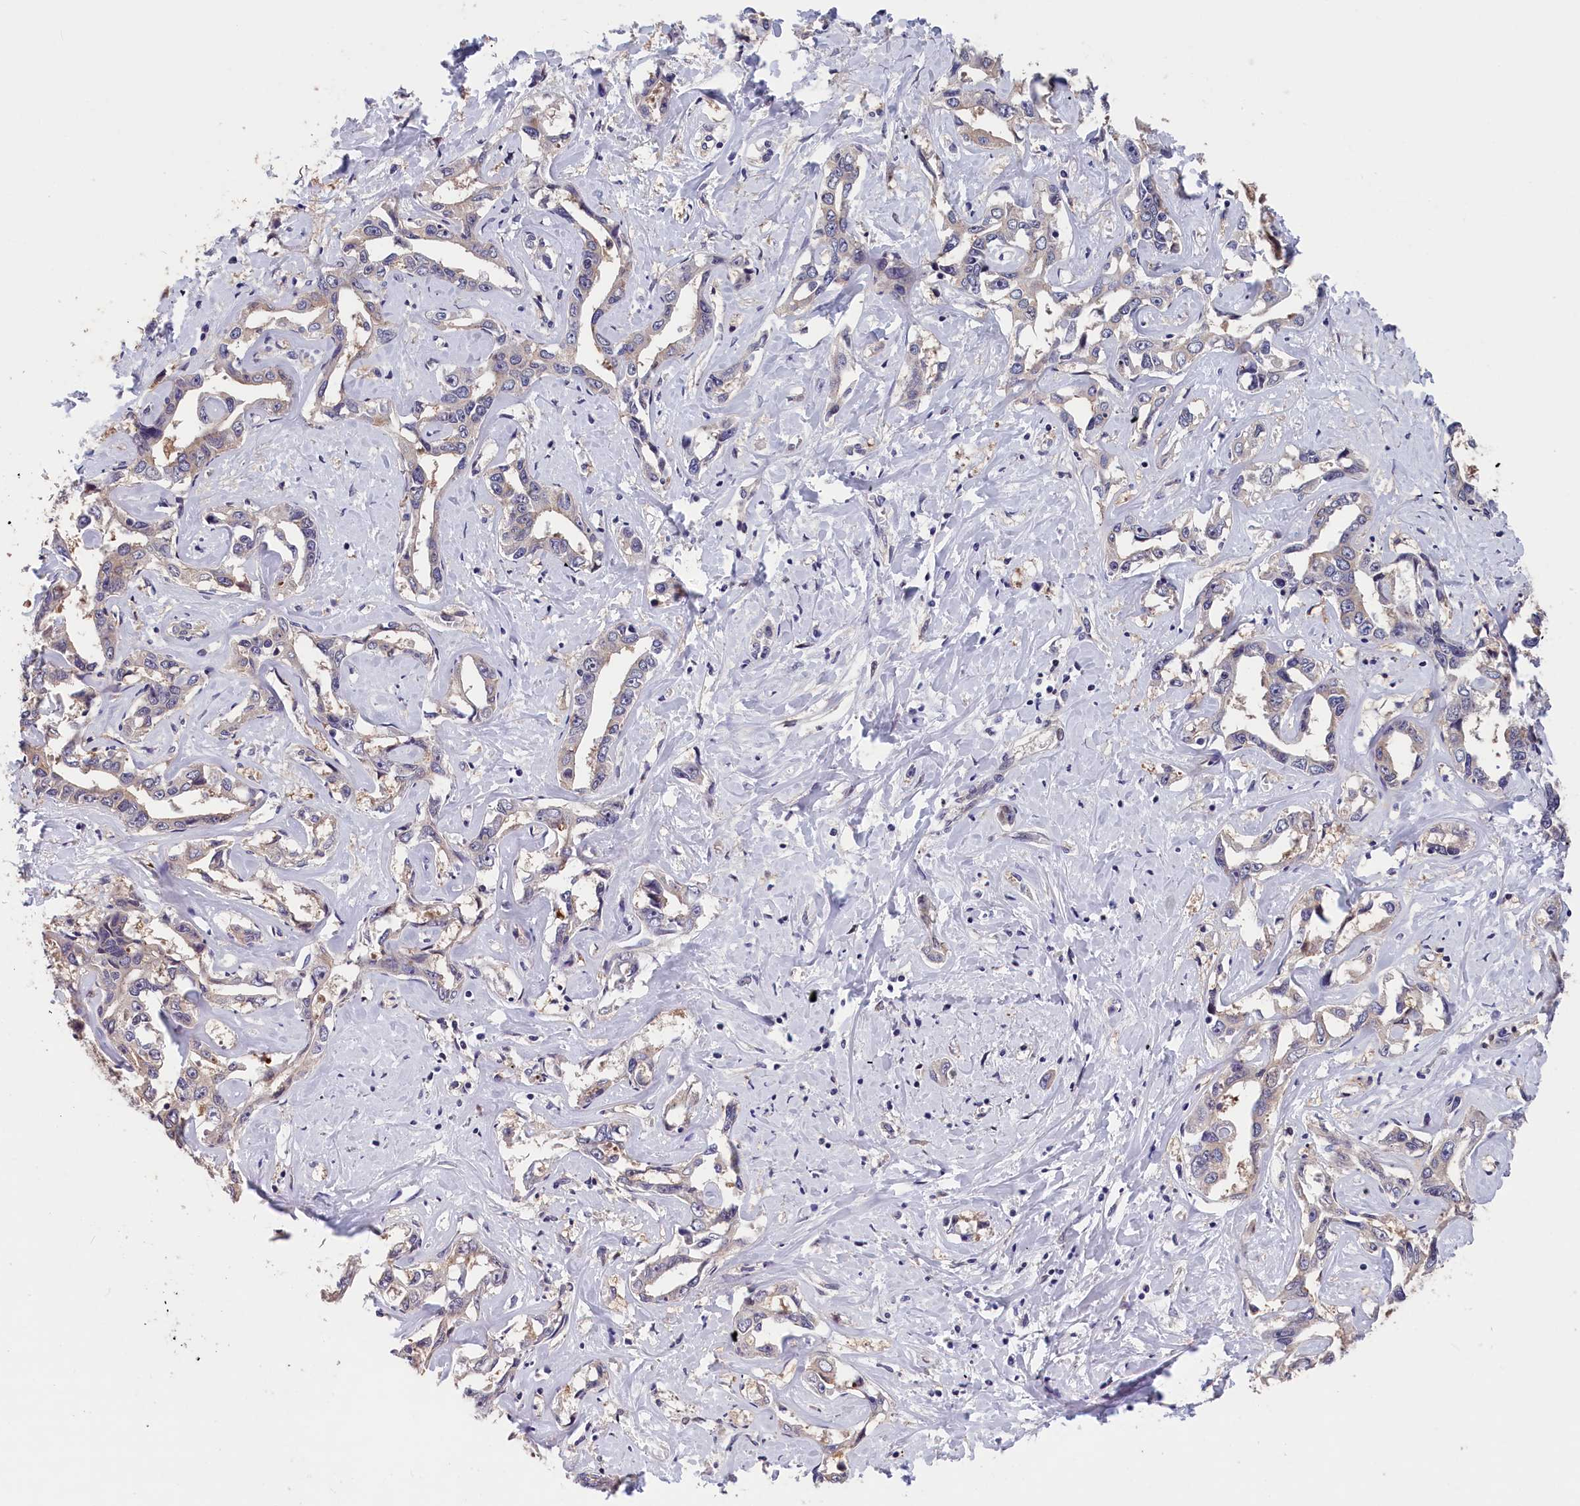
{"staining": {"intensity": "negative", "quantity": "none", "location": "none"}, "tissue": "liver cancer", "cell_type": "Tumor cells", "image_type": "cancer", "snomed": [{"axis": "morphology", "description": "Cholangiocarcinoma"}, {"axis": "topography", "description": "Liver"}], "caption": "IHC micrograph of human liver cancer (cholangiocarcinoma) stained for a protein (brown), which shows no positivity in tumor cells. Nuclei are stained in blue.", "gene": "TMEM116", "patient": {"sex": "male", "age": 59}}